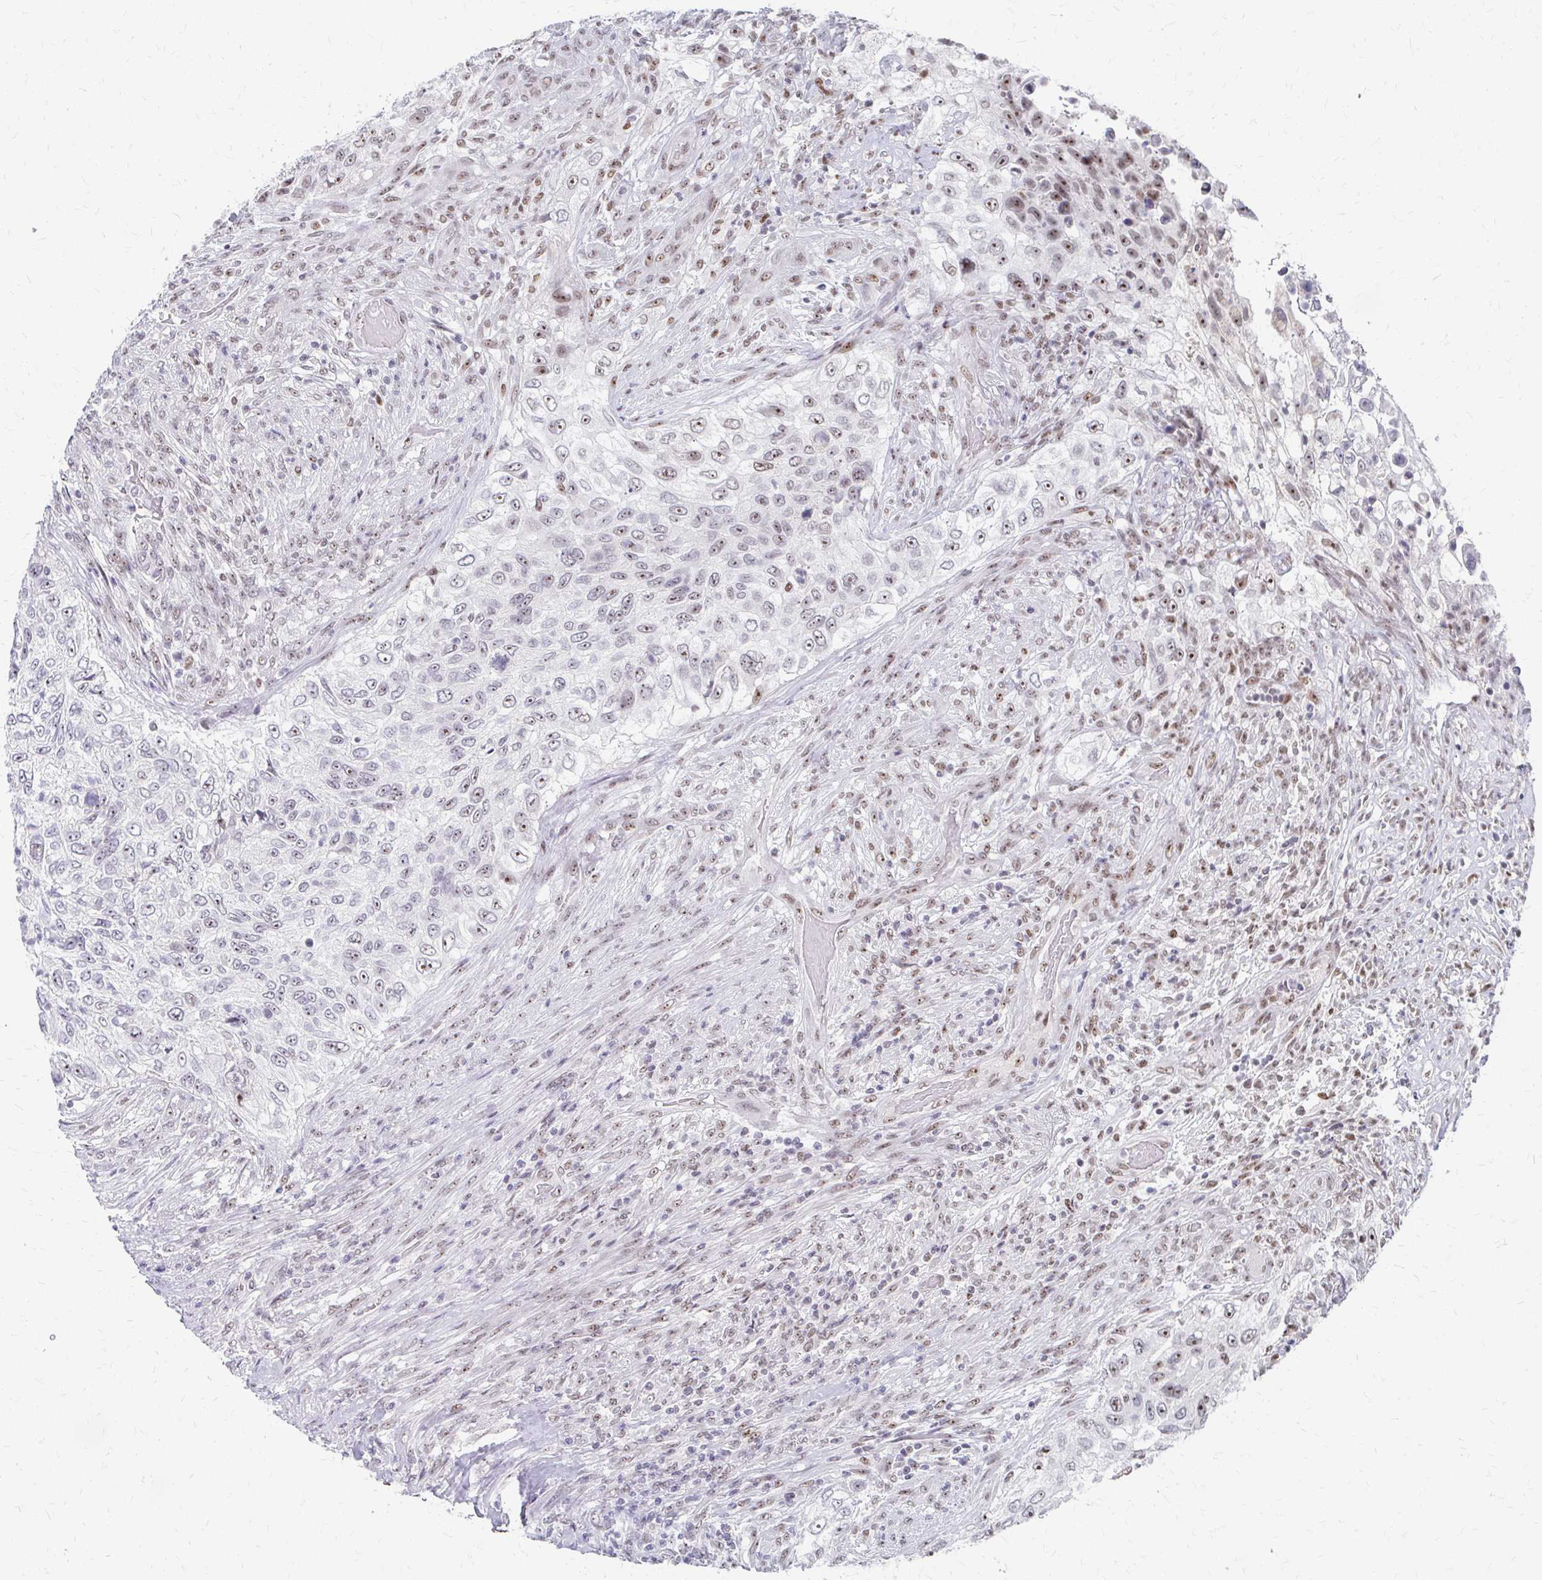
{"staining": {"intensity": "moderate", "quantity": "25%-75%", "location": "nuclear"}, "tissue": "urothelial cancer", "cell_type": "Tumor cells", "image_type": "cancer", "snomed": [{"axis": "morphology", "description": "Urothelial carcinoma, High grade"}, {"axis": "topography", "description": "Urinary bladder"}], "caption": "Moderate nuclear expression for a protein is seen in approximately 25%-75% of tumor cells of urothelial carcinoma (high-grade) using IHC.", "gene": "GTF2H1", "patient": {"sex": "female", "age": 60}}